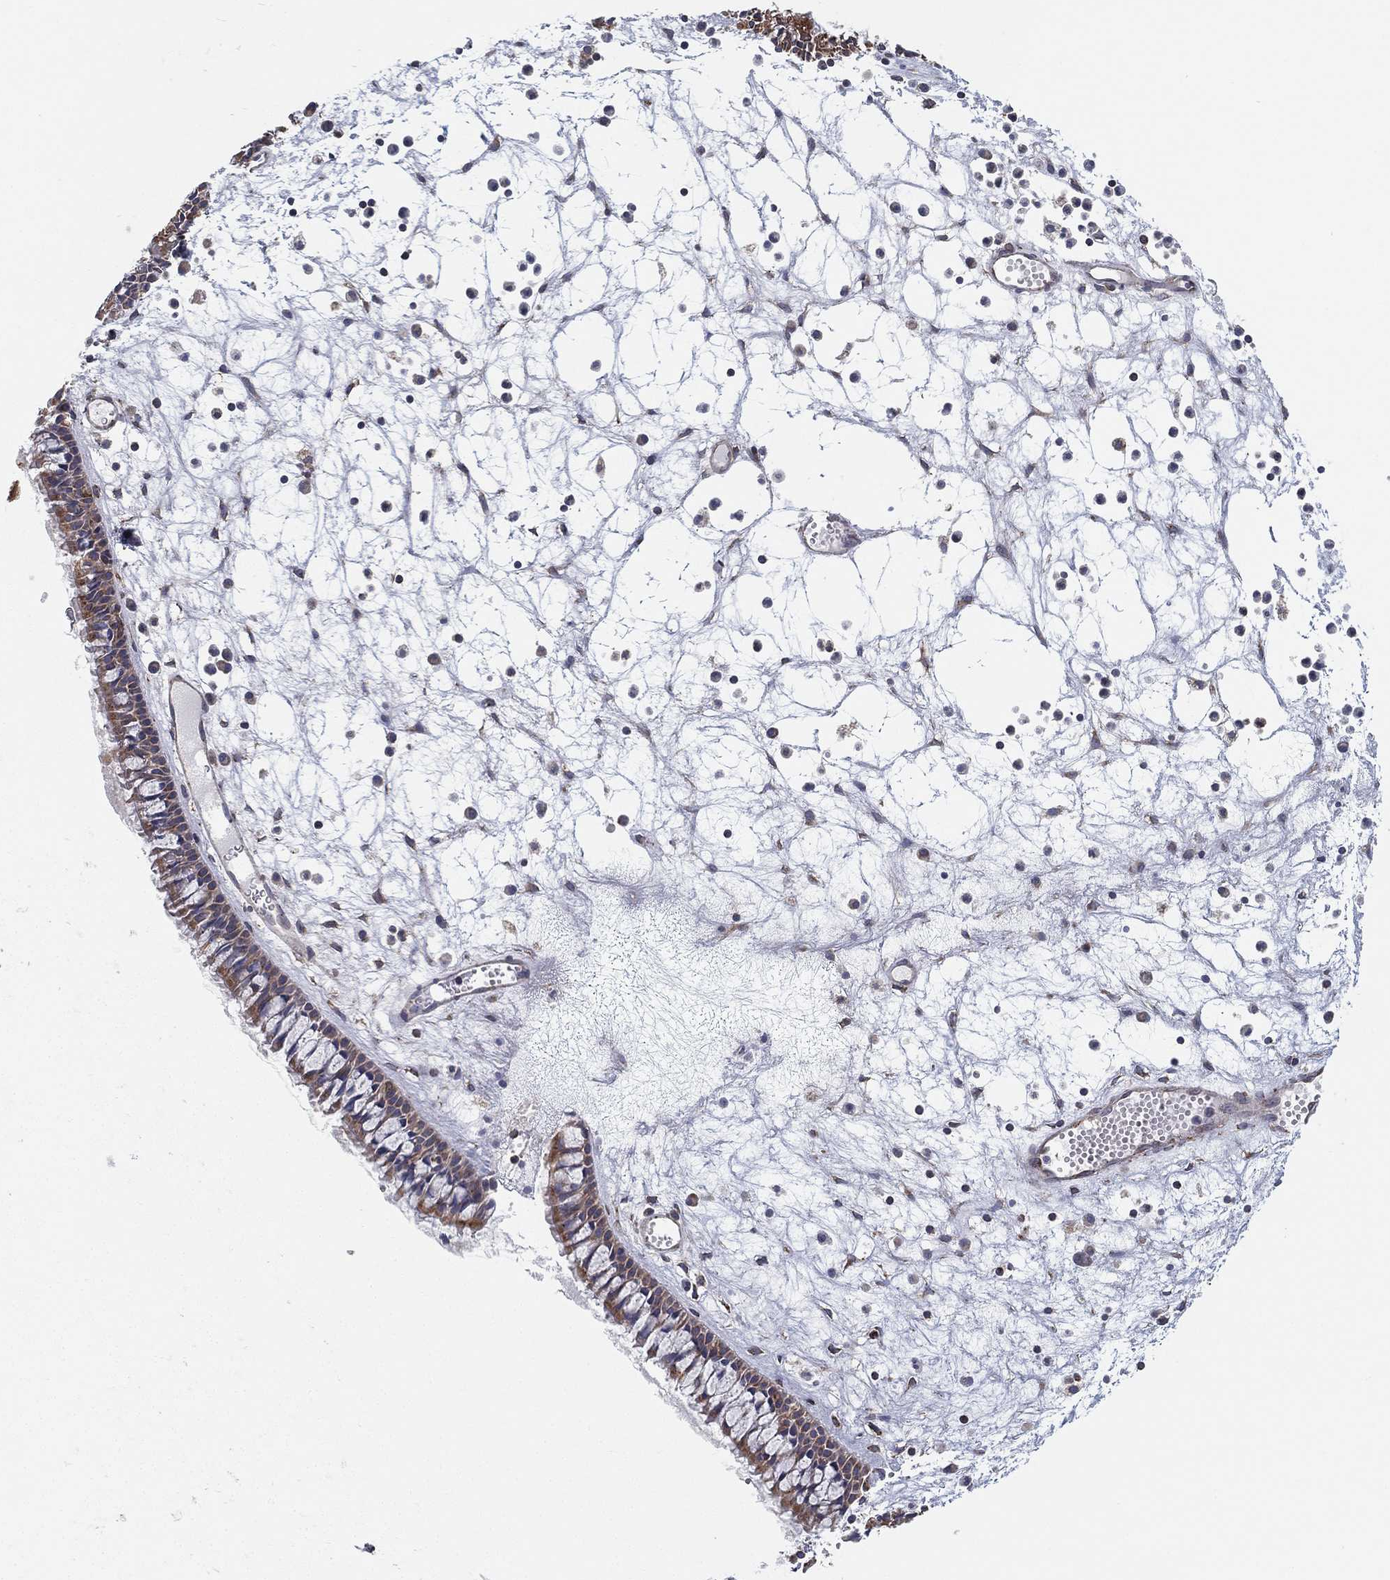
{"staining": {"intensity": "moderate", "quantity": ">75%", "location": "cytoplasmic/membranous"}, "tissue": "nasopharynx", "cell_type": "Respiratory epithelial cells", "image_type": "normal", "snomed": [{"axis": "morphology", "description": "Normal tissue, NOS"}, {"axis": "topography", "description": "Nasopharynx"}], "caption": "The micrograph reveals a brown stain indicating the presence of a protein in the cytoplasmic/membranous of respiratory epithelial cells in nasopharynx.", "gene": "CYB5B", "patient": {"sex": "female", "age": 47}}